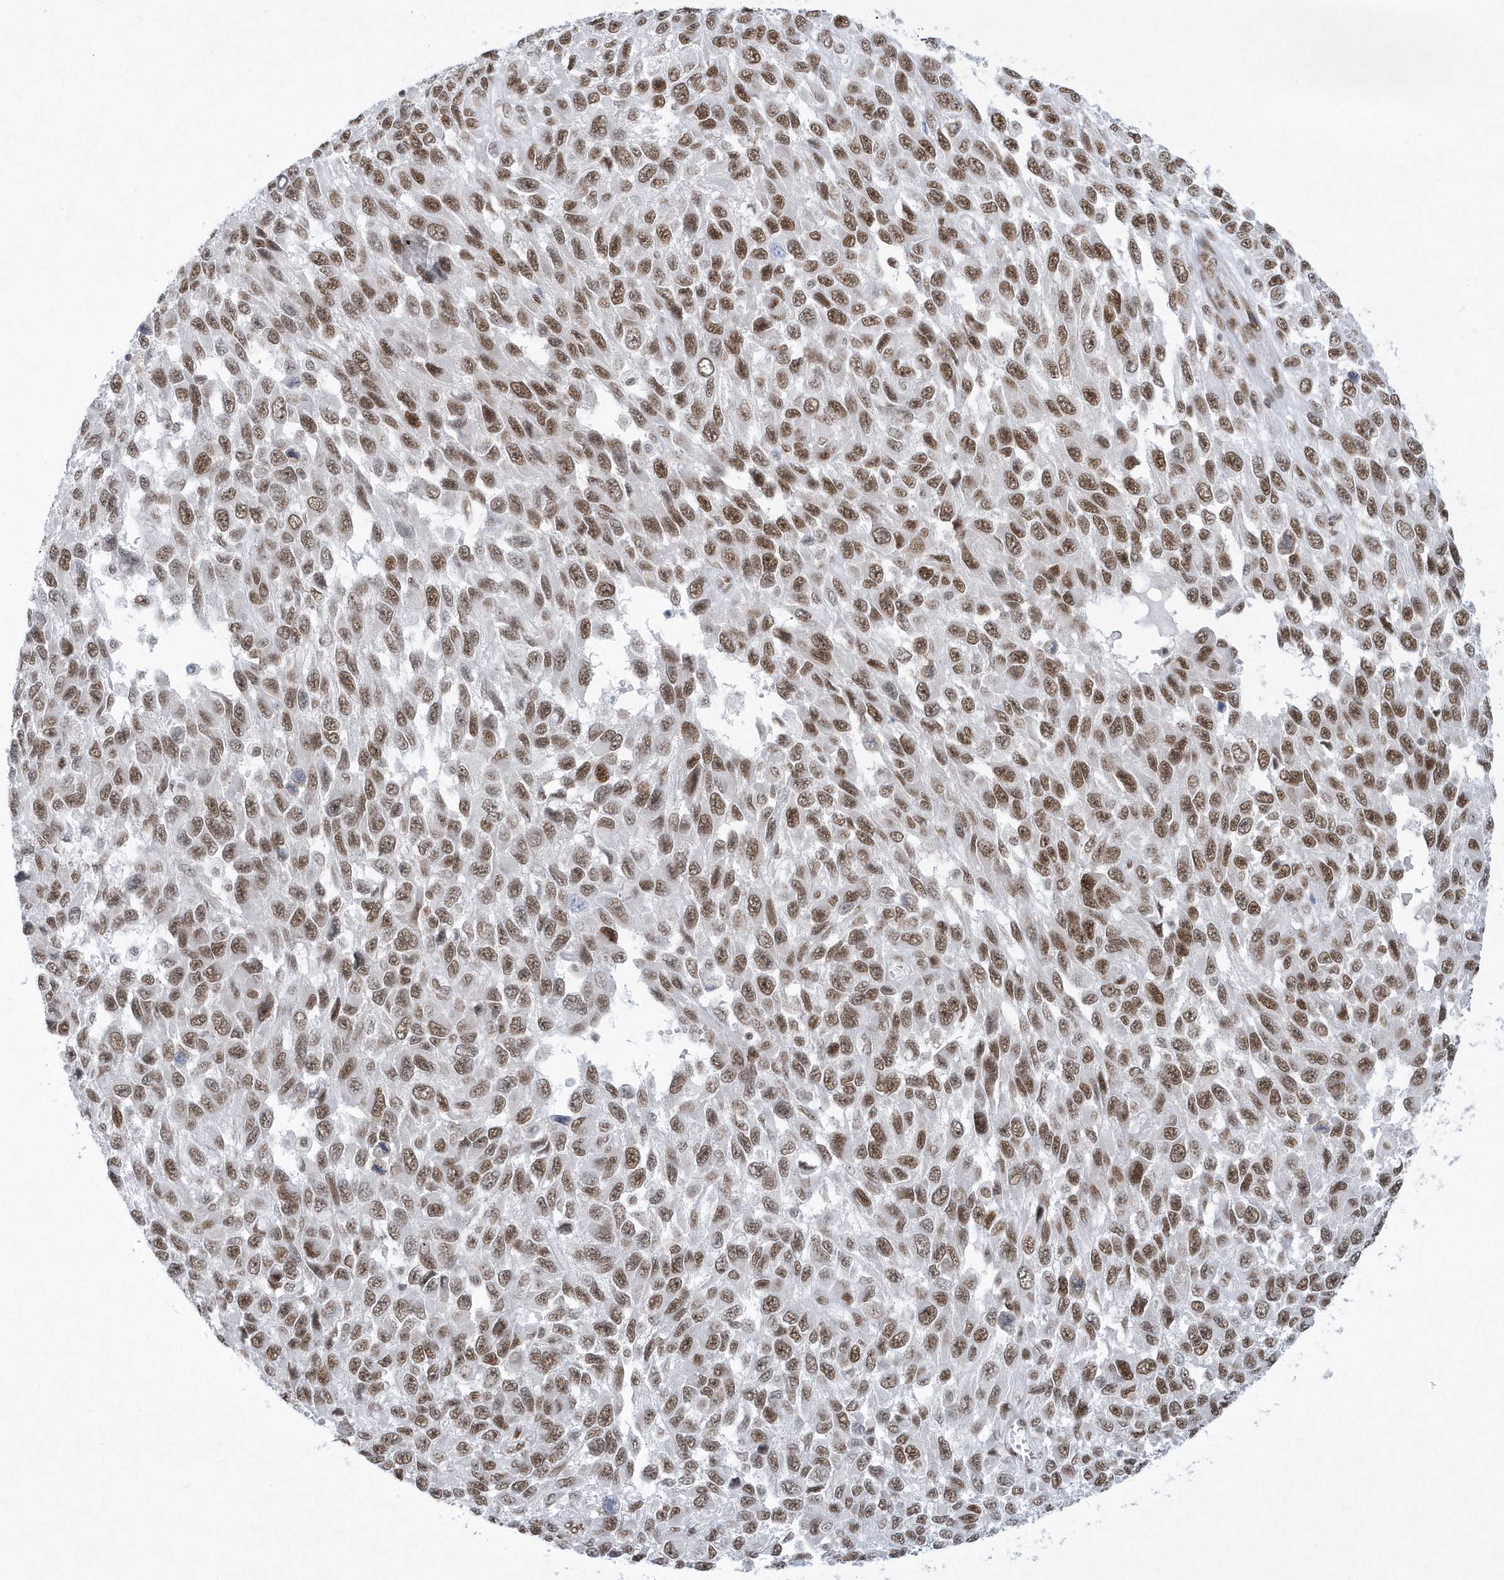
{"staining": {"intensity": "moderate", "quantity": ">75%", "location": "nuclear"}, "tissue": "melanoma", "cell_type": "Tumor cells", "image_type": "cancer", "snomed": [{"axis": "morphology", "description": "Malignant melanoma, NOS"}, {"axis": "topography", "description": "Skin"}], "caption": "Protein staining displays moderate nuclear expression in approximately >75% of tumor cells in melanoma.", "gene": "DCLRE1A", "patient": {"sex": "female", "age": 96}}